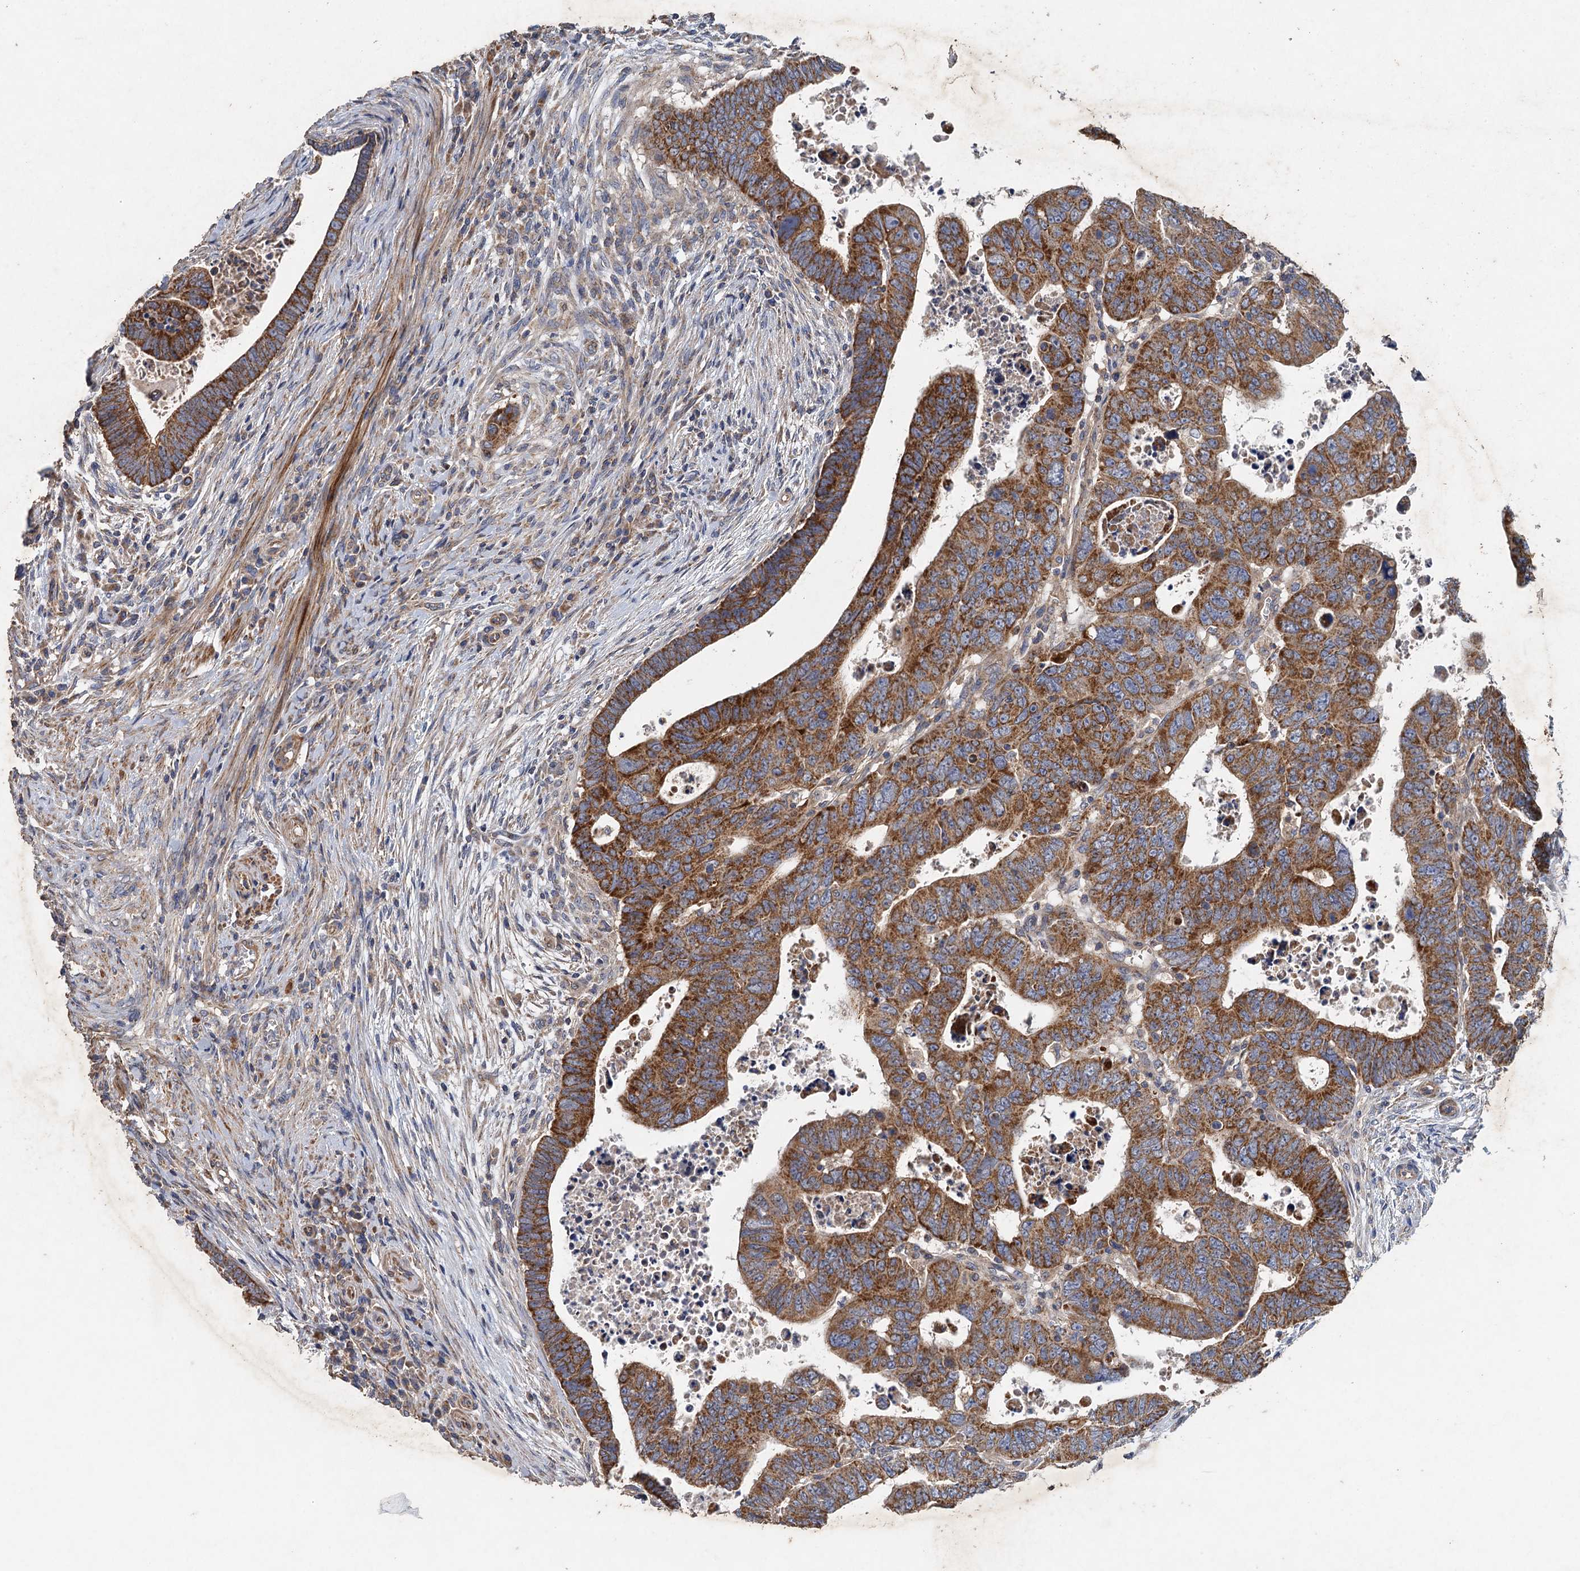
{"staining": {"intensity": "strong", "quantity": ">75%", "location": "cytoplasmic/membranous"}, "tissue": "colorectal cancer", "cell_type": "Tumor cells", "image_type": "cancer", "snomed": [{"axis": "morphology", "description": "Normal tissue, NOS"}, {"axis": "morphology", "description": "Adenocarcinoma, NOS"}, {"axis": "topography", "description": "Rectum"}], "caption": "Tumor cells reveal strong cytoplasmic/membranous positivity in about >75% of cells in adenocarcinoma (colorectal). Immunohistochemistry stains the protein of interest in brown and the nuclei are stained blue.", "gene": "BCS1L", "patient": {"sex": "female", "age": 65}}